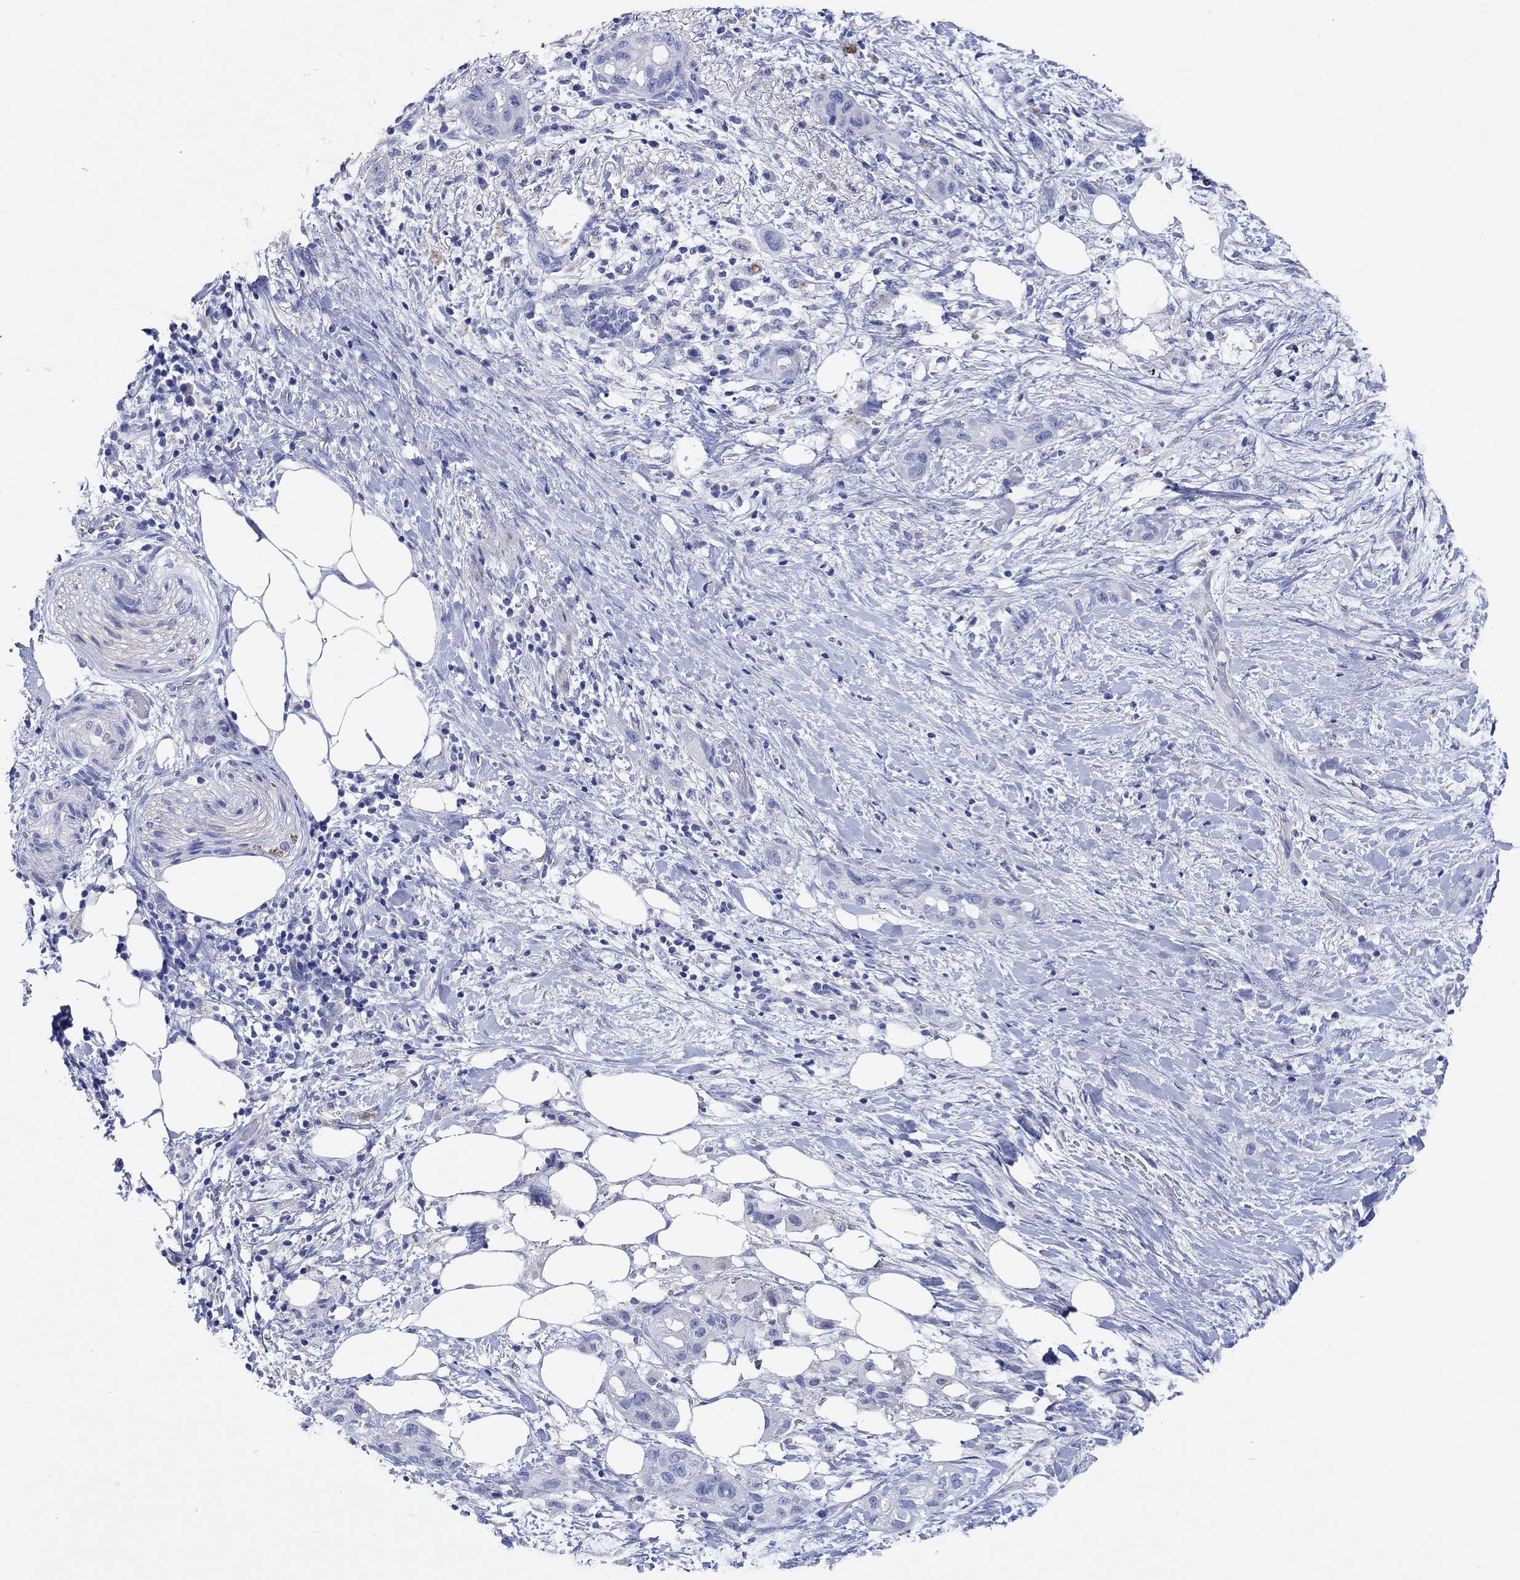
{"staining": {"intensity": "negative", "quantity": "none", "location": "none"}, "tissue": "pancreatic cancer", "cell_type": "Tumor cells", "image_type": "cancer", "snomed": [{"axis": "morphology", "description": "Adenocarcinoma, NOS"}, {"axis": "topography", "description": "Pancreas"}], "caption": "Tumor cells show no significant expression in pancreatic cancer (adenocarcinoma). The staining was performed using DAB to visualize the protein expression in brown, while the nuclei were stained in blue with hematoxylin (Magnification: 20x).", "gene": "SHISA4", "patient": {"sex": "female", "age": 72}}